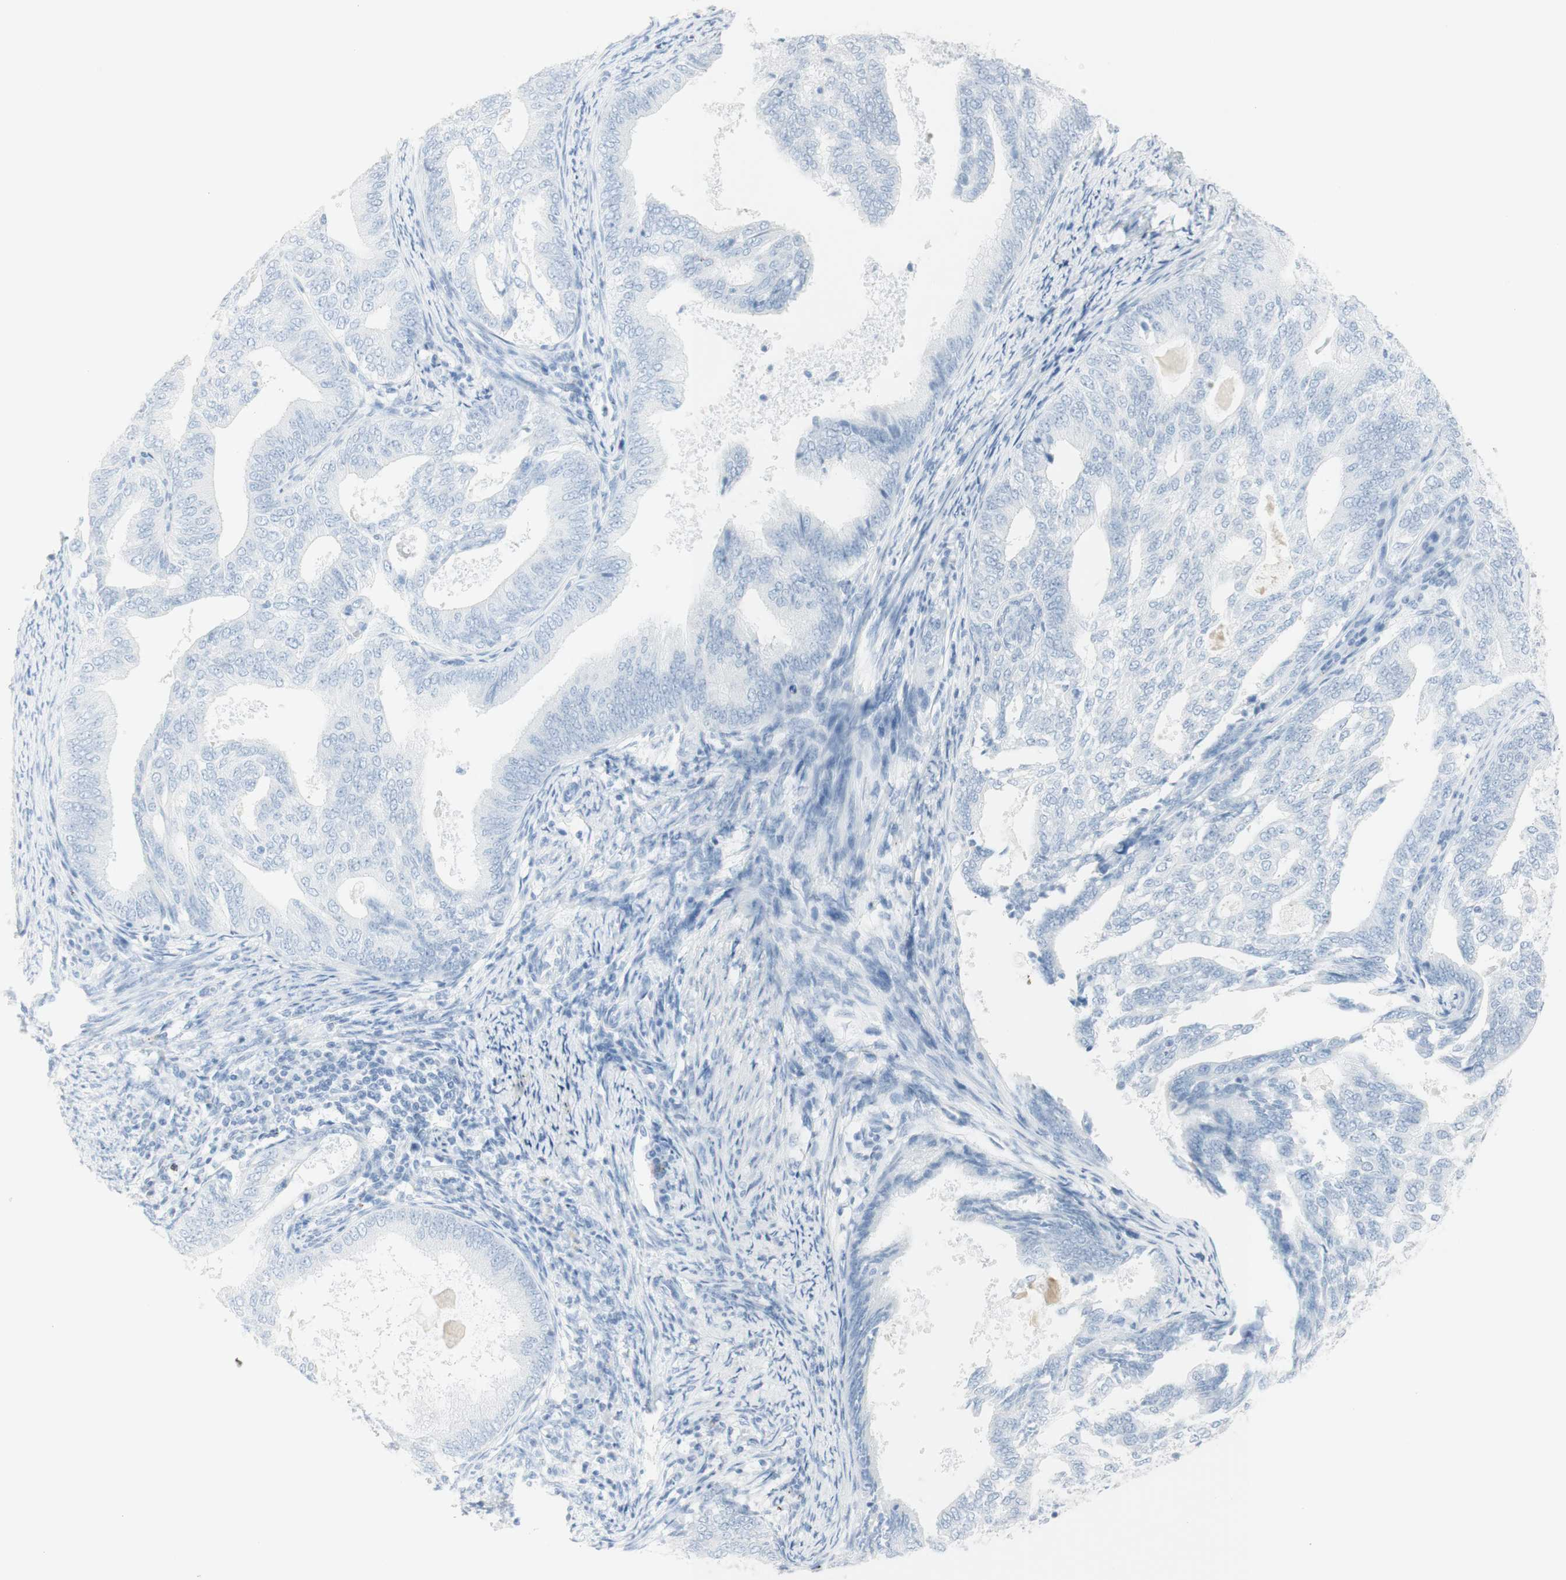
{"staining": {"intensity": "negative", "quantity": "none", "location": "none"}, "tissue": "endometrial cancer", "cell_type": "Tumor cells", "image_type": "cancer", "snomed": [{"axis": "morphology", "description": "Adenocarcinoma, NOS"}, {"axis": "topography", "description": "Endometrium"}], "caption": "Immunohistochemistry (IHC) photomicrograph of adenocarcinoma (endometrial) stained for a protein (brown), which demonstrates no positivity in tumor cells.", "gene": "NAPSA", "patient": {"sex": "female", "age": 58}}